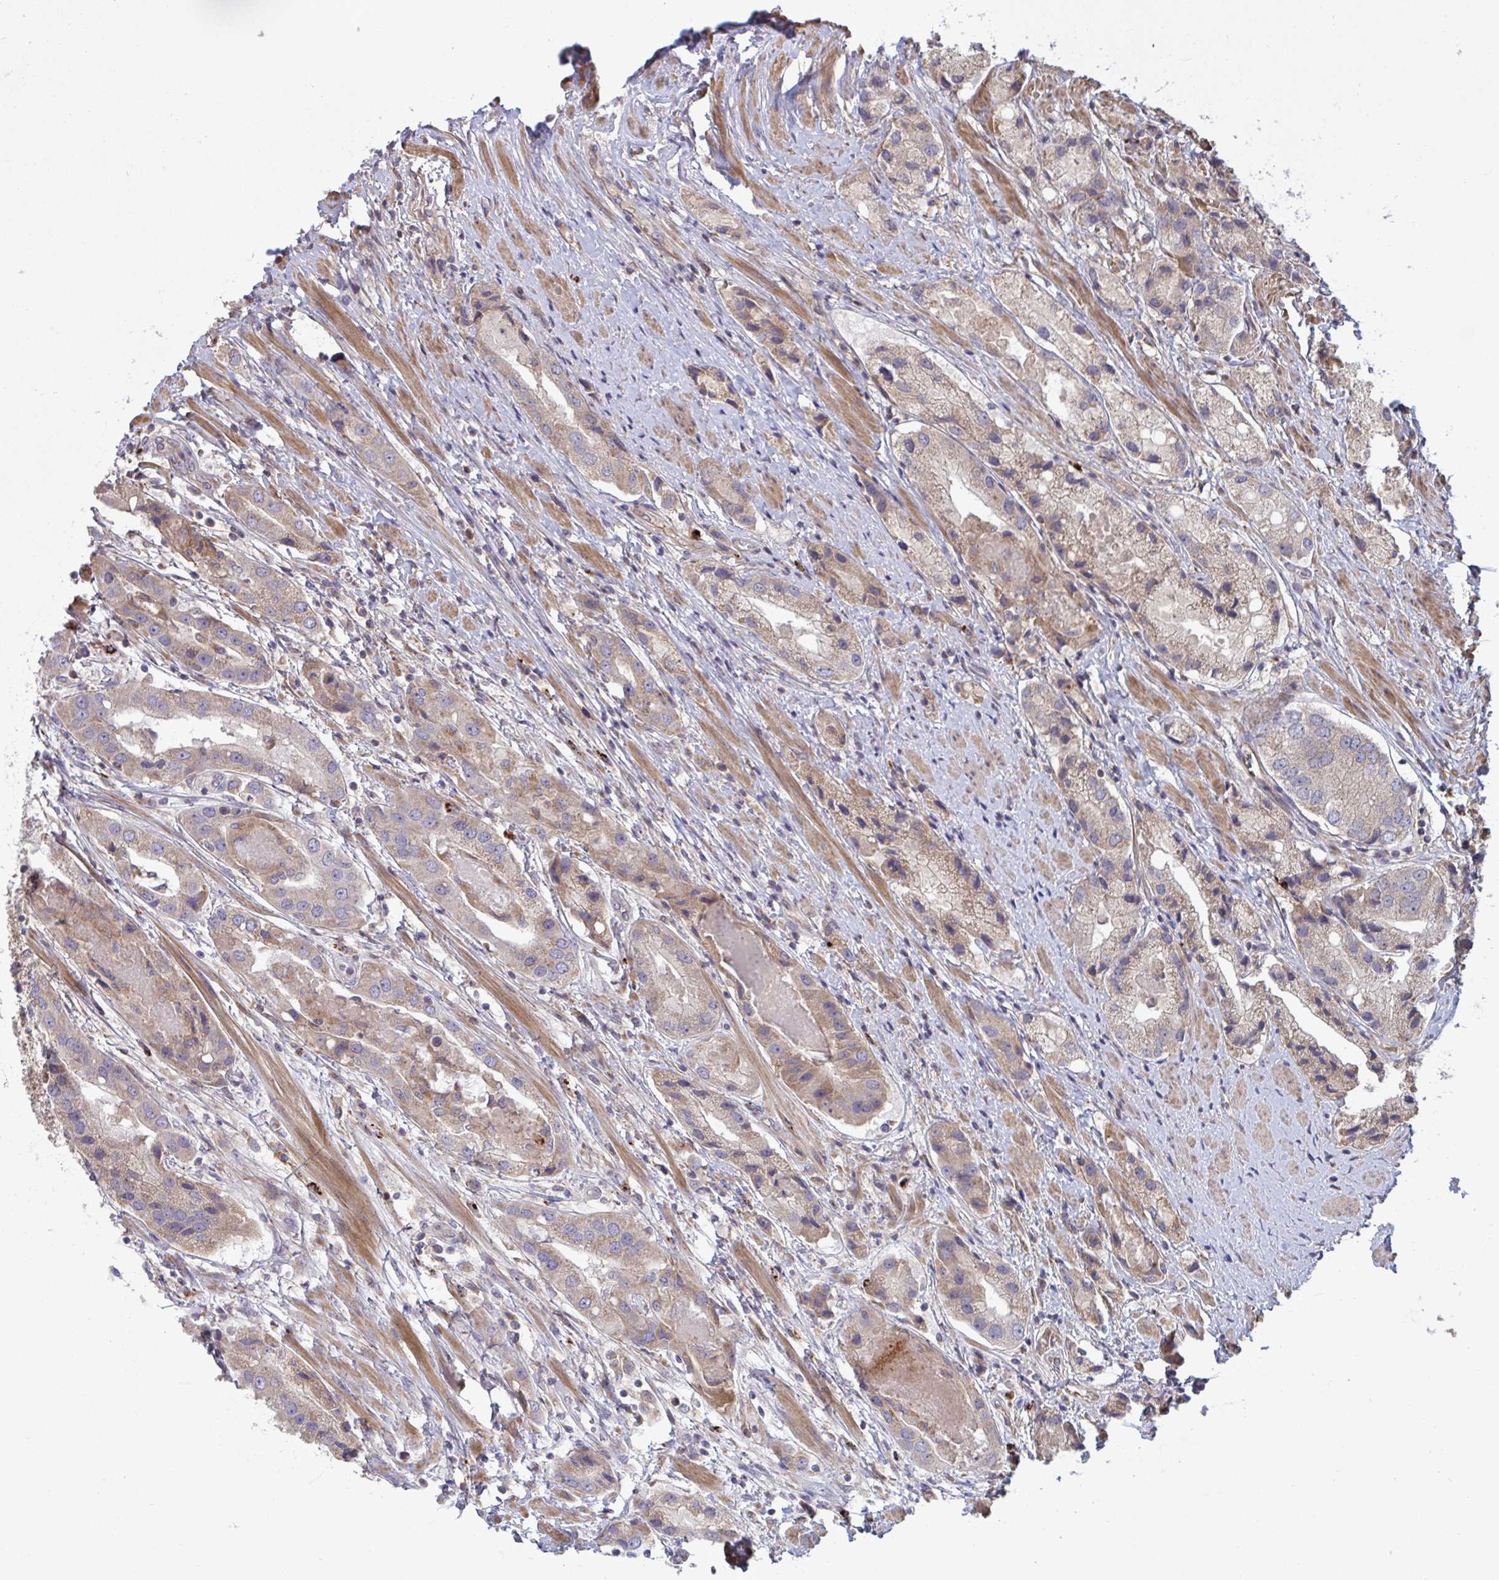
{"staining": {"intensity": "weak", "quantity": "25%-75%", "location": "cytoplasmic/membranous"}, "tissue": "prostate cancer", "cell_type": "Tumor cells", "image_type": "cancer", "snomed": [{"axis": "morphology", "description": "Adenocarcinoma, Low grade"}, {"axis": "topography", "description": "Prostate"}], "caption": "A brown stain labels weak cytoplasmic/membranous staining of a protein in human prostate low-grade adenocarcinoma tumor cells. (IHC, brightfield microscopy, high magnification).", "gene": "IL1R1", "patient": {"sex": "male", "age": 69}}